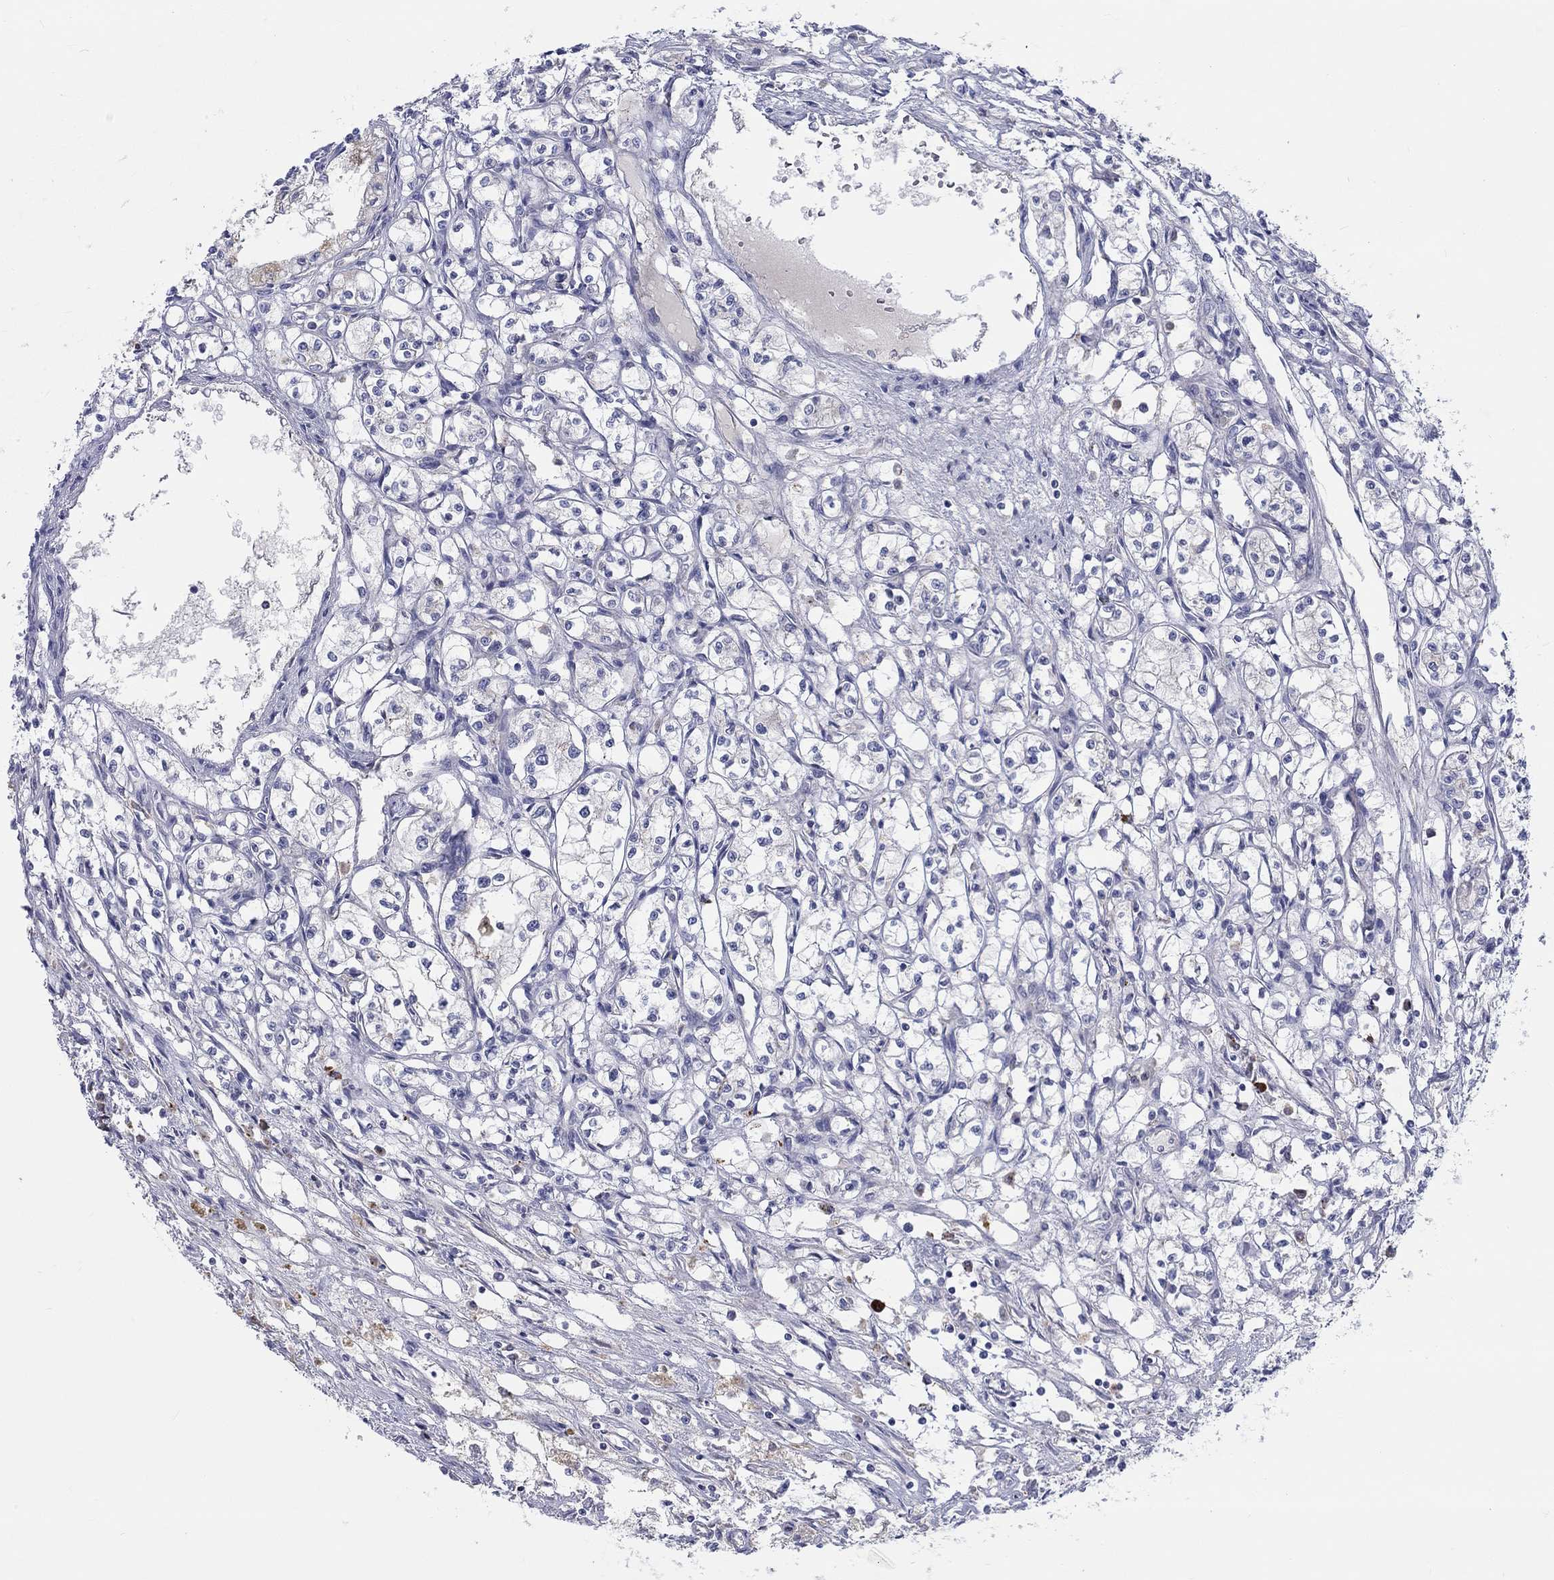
{"staining": {"intensity": "negative", "quantity": "none", "location": "none"}, "tissue": "renal cancer", "cell_type": "Tumor cells", "image_type": "cancer", "snomed": [{"axis": "morphology", "description": "Adenocarcinoma, NOS"}, {"axis": "topography", "description": "Kidney"}], "caption": "The micrograph shows no significant positivity in tumor cells of renal cancer (adenocarcinoma). The staining was performed using DAB (3,3'-diaminobenzidine) to visualize the protein expression in brown, while the nuclei were stained in blue with hematoxylin (Magnification: 20x).", "gene": "BCO2", "patient": {"sex": "male", "age": 56}}